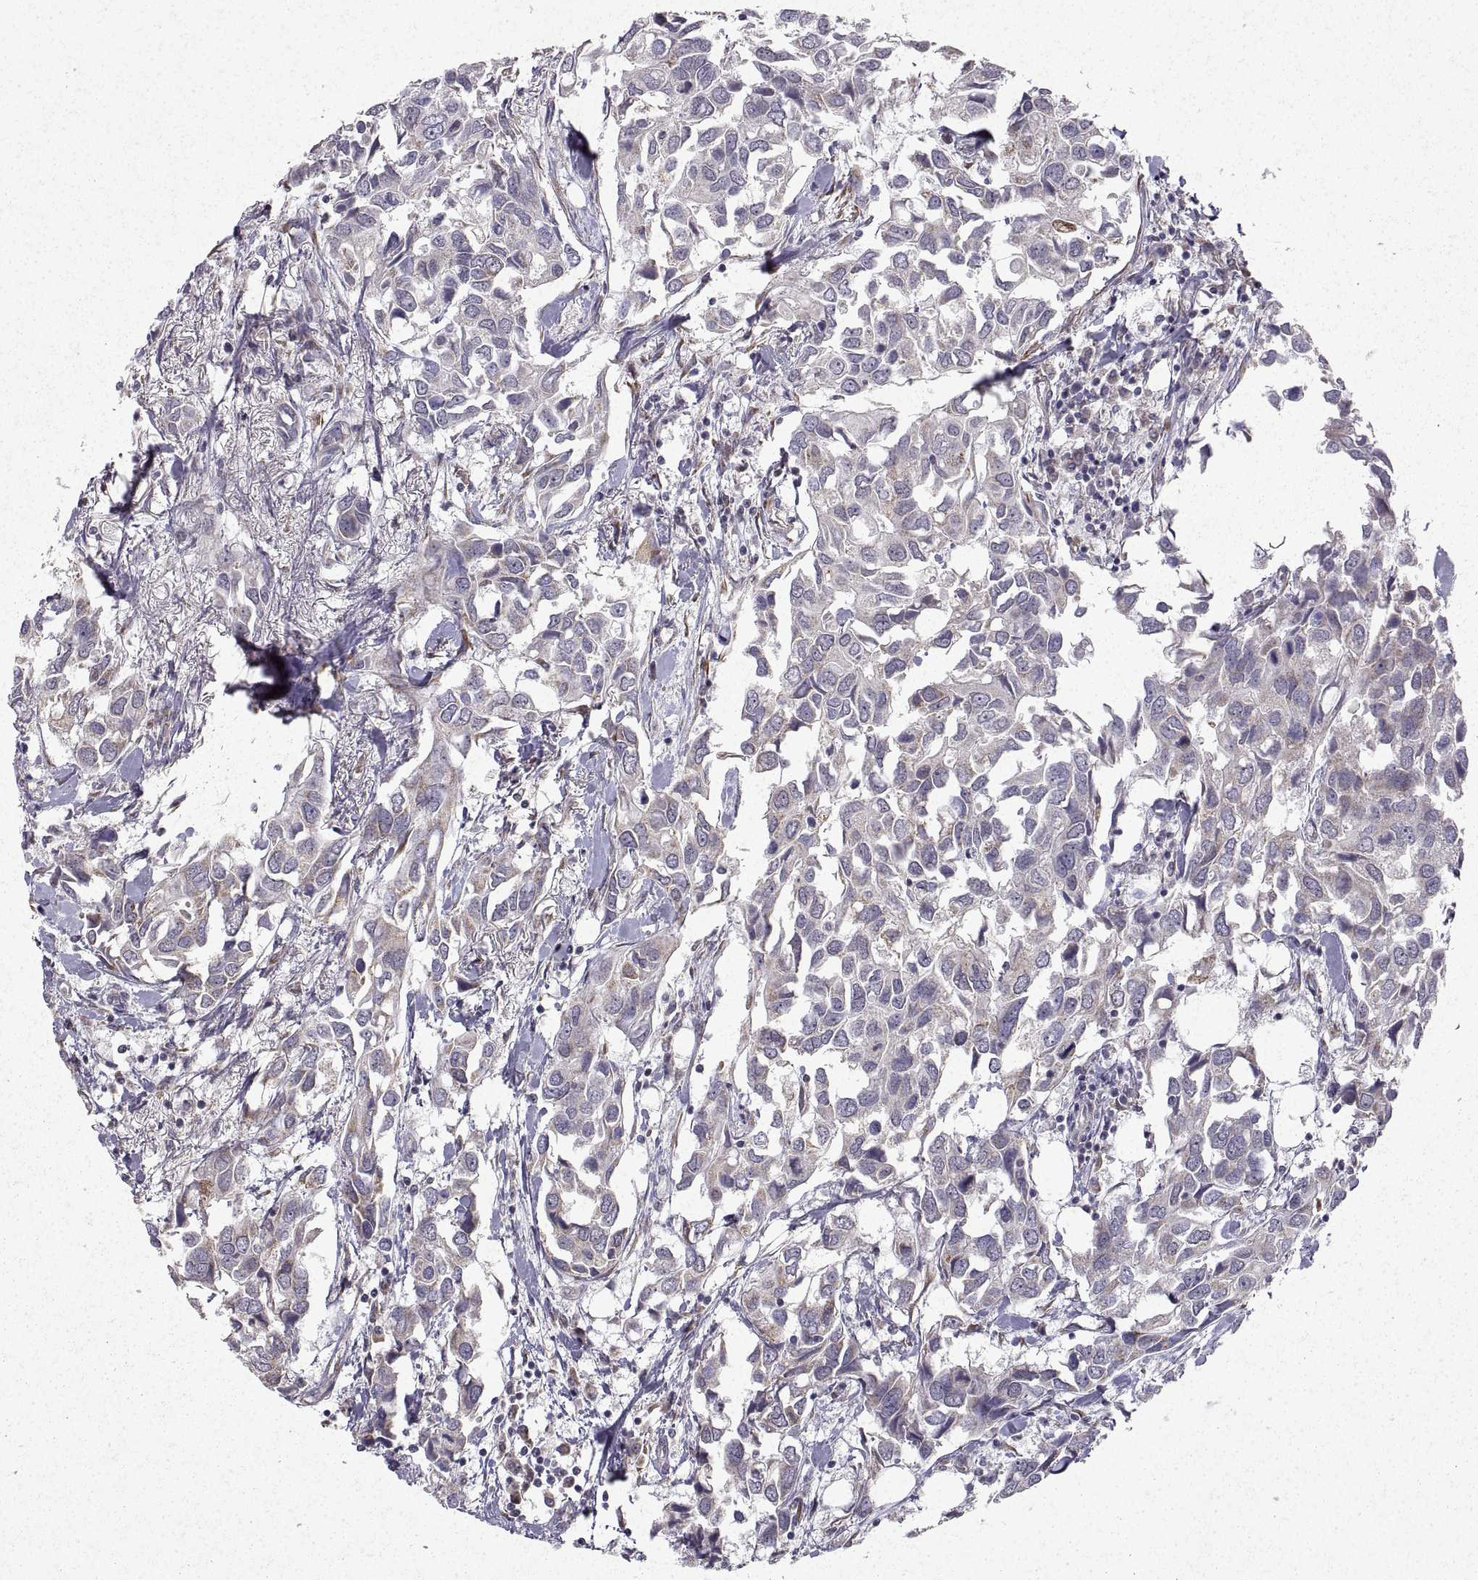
{"staining": {"intensity": "weak", "quantity": "25%-75%", "location": "cytoplasmic/membranous"}, "tissue": "breast cancer", "cell_type": "Tumor cells", "image_type": "cancer", "snomed": [{"axis": "morphology", "description": "Duct carcinoma"}, {"axis": "topography", "description": "Breast"}], "caption": "The micrograph exhibits staining of breast cancer, revealing weak cytoplasmic/membranous protein staining (brown color) within tumor cells.", "gene": "MANBAL", "patient": {"sex": "female", "age": 83}}